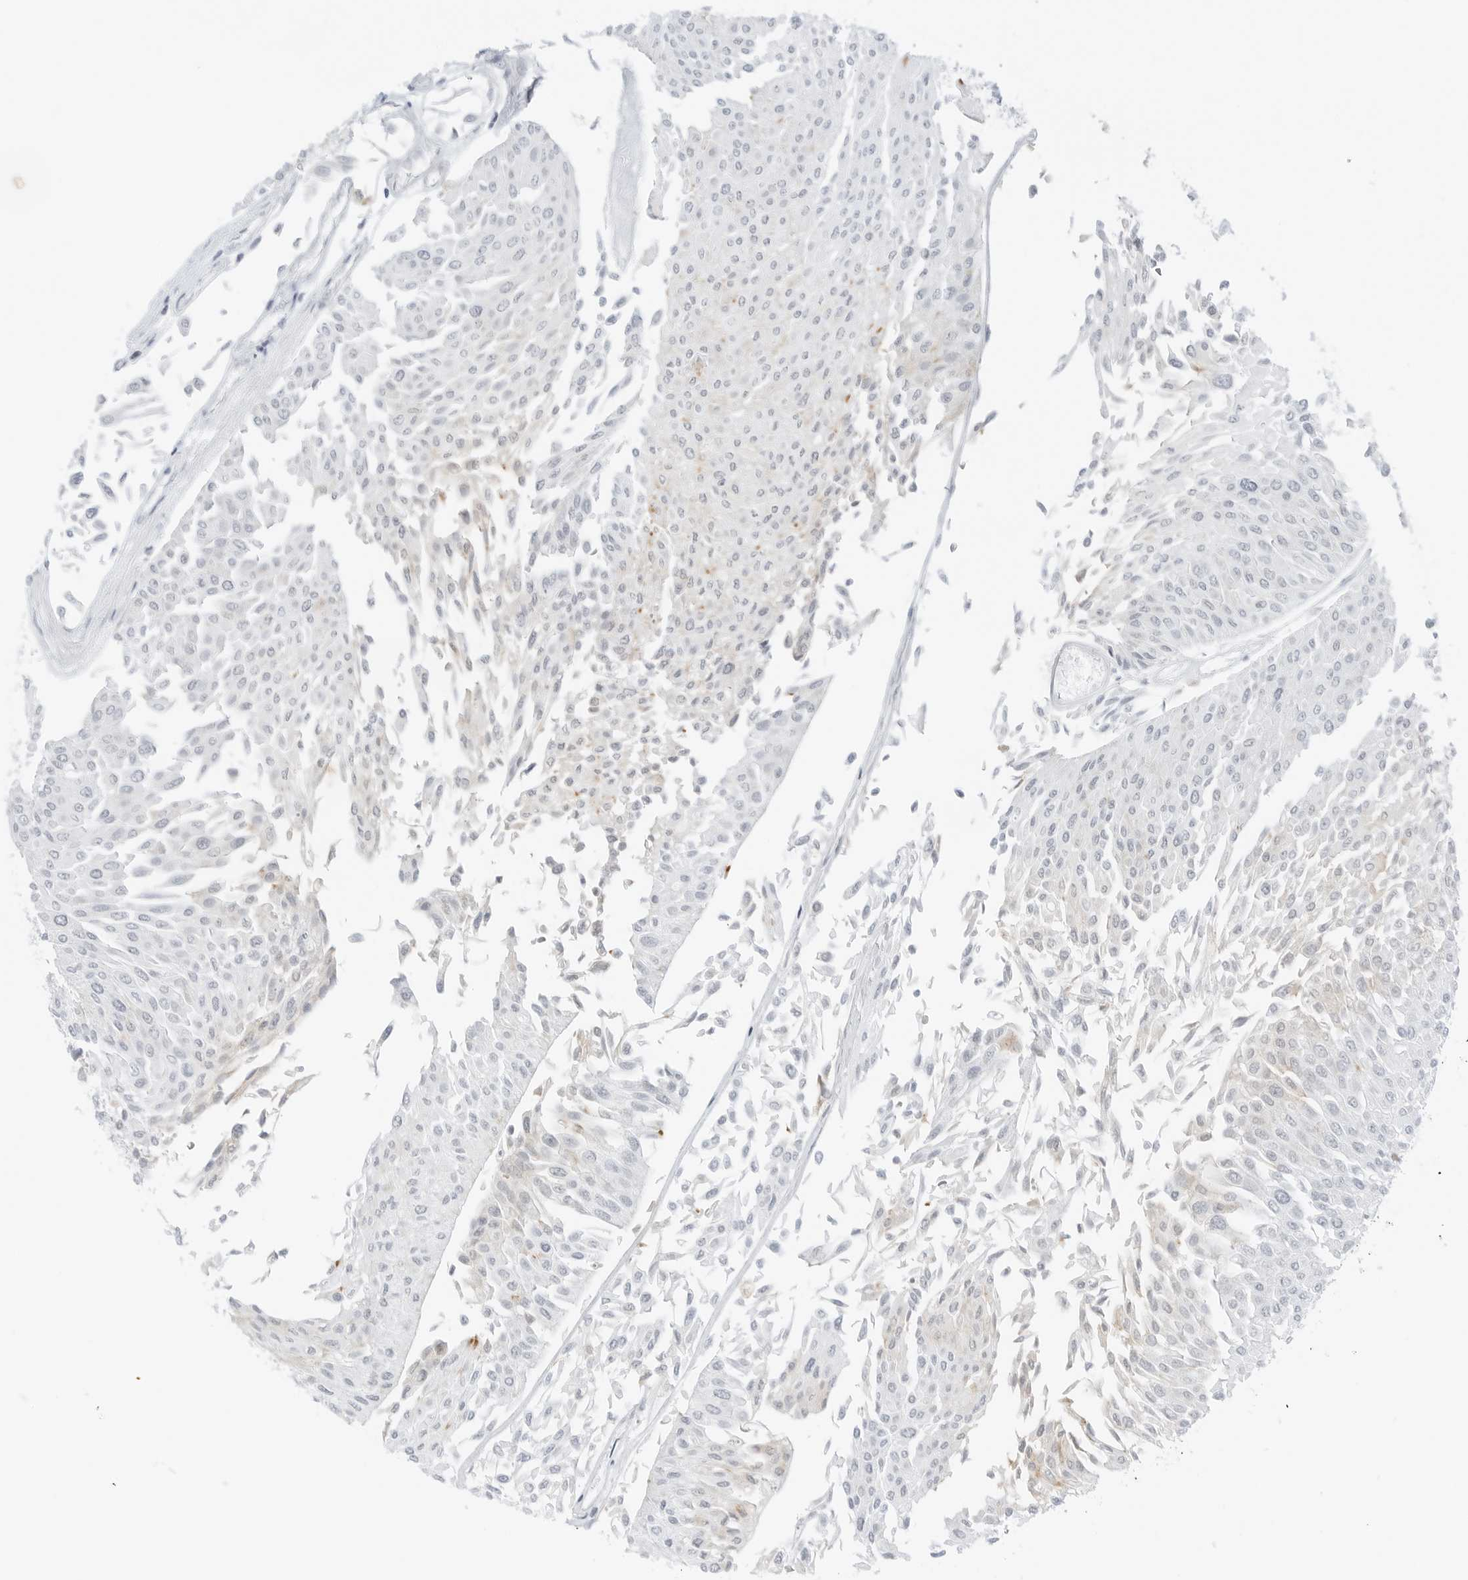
{"staining": {"intensity": "negative", "quantity": "none", "location": "none"}, "tissue": "urothelial cancer", "cell_type": "Tumor cells", "image_type": "cancer", "snomed": [{"axis": "morphology", "description": "Urothelial carcinoma, Low grade"}, {"axis": "topography", "description": "Urinary bladder"}], "caption": "Tumor cells show no significant expression in urothelial cancer. (Stains: DAB immunohistochemistry with hematoxylin counter stain, Microscopy: brightfield microscopy at high magnification).", "gene": "CCSAP", "patient": {"sex": "male", "age": 67}}